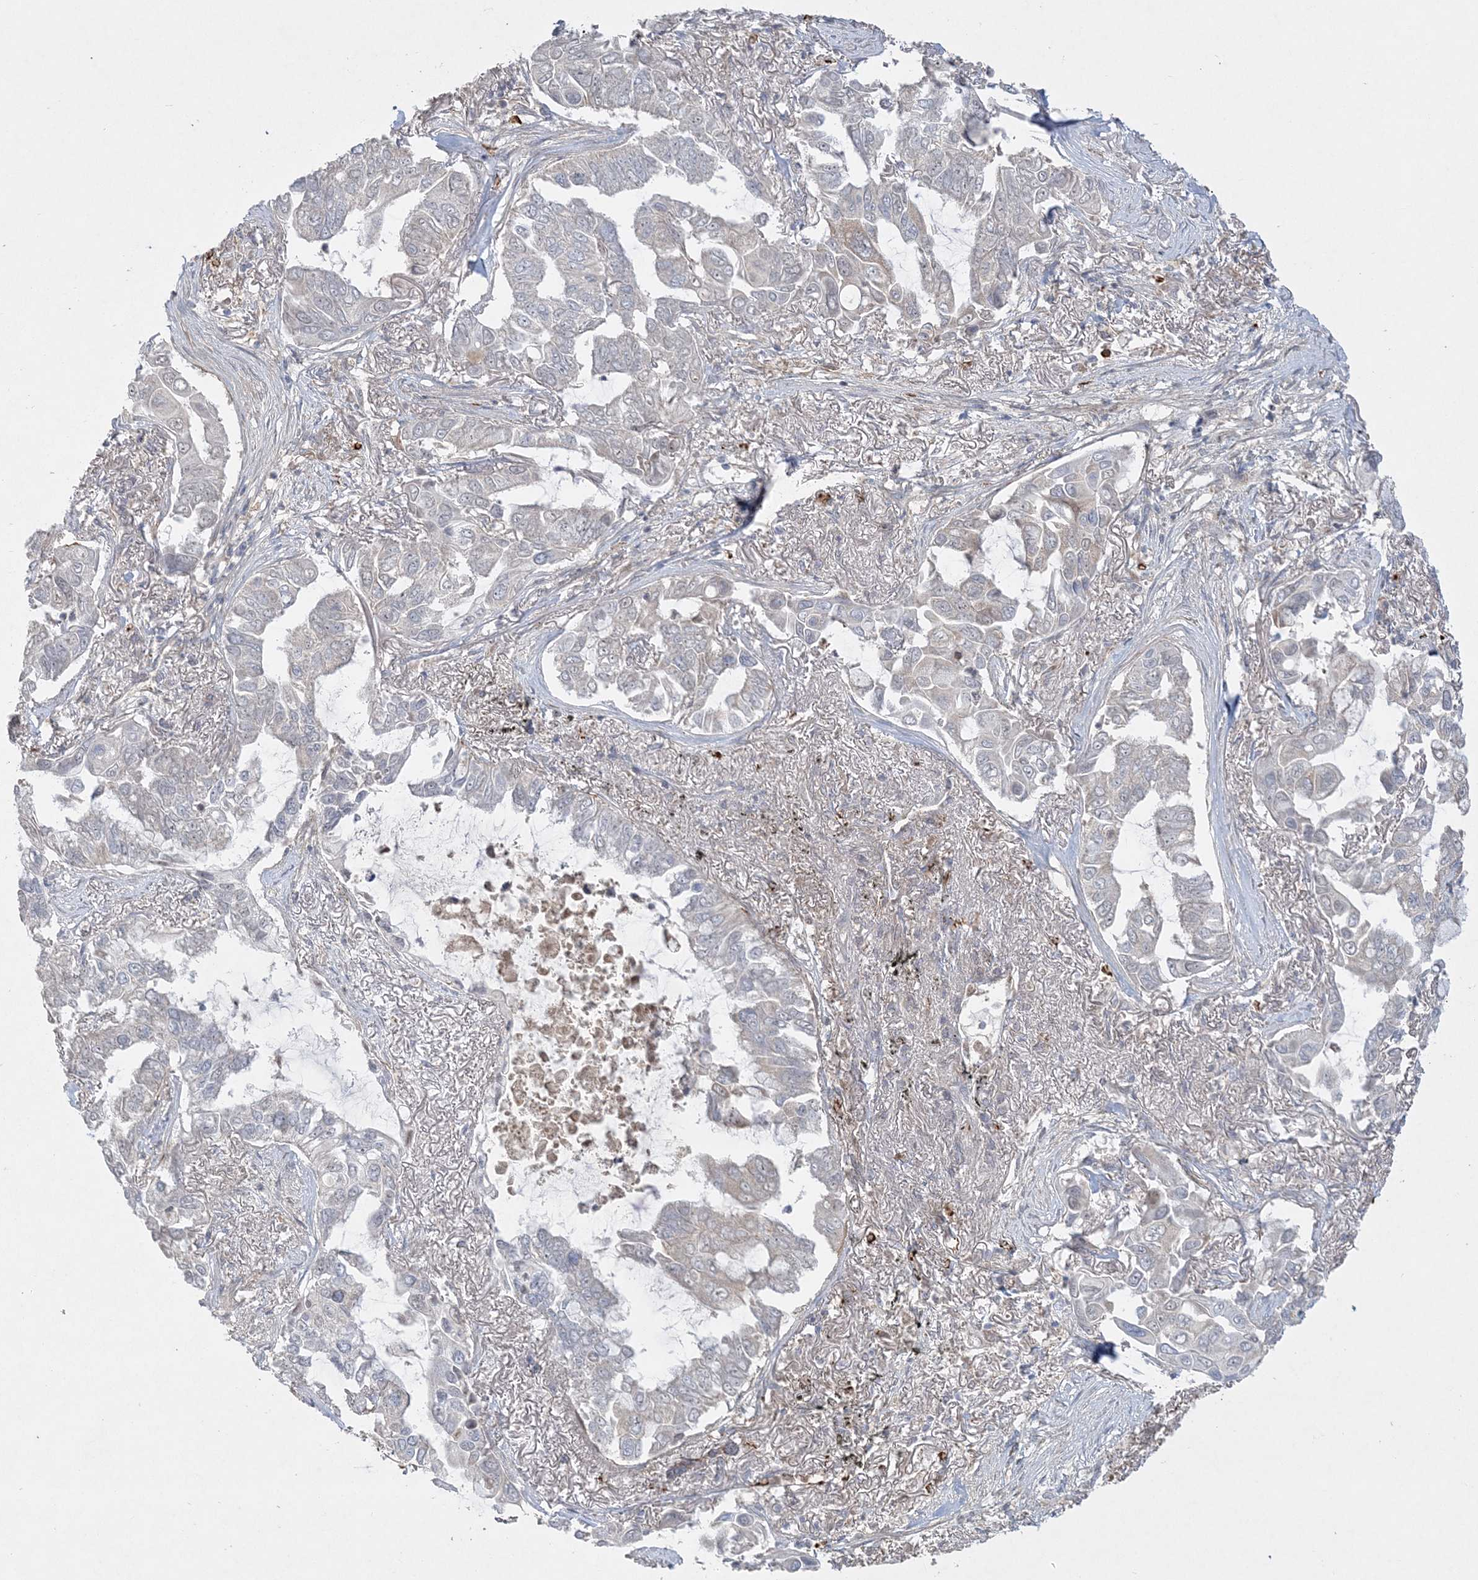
{"staining": {"intensity": "weak", "quantity": "<25%", "location": "cytoplasmic/membranous"}, "tissue": "lung cancer", "cell_type": "Tumor cells", "image_type": "cancer", "snomed": [{"axis": "morphology", "description": "Adenocarcinoma, NOS"}, {"axis": "topography", "description": "Lung"}], "caption": "Human lung adenocarcinoma stained for a protein using immunohistochemistry exhibits no positivity in tumor cells.", "gene": "INPP1", "patient": {"sex": "male", "age": 64}}